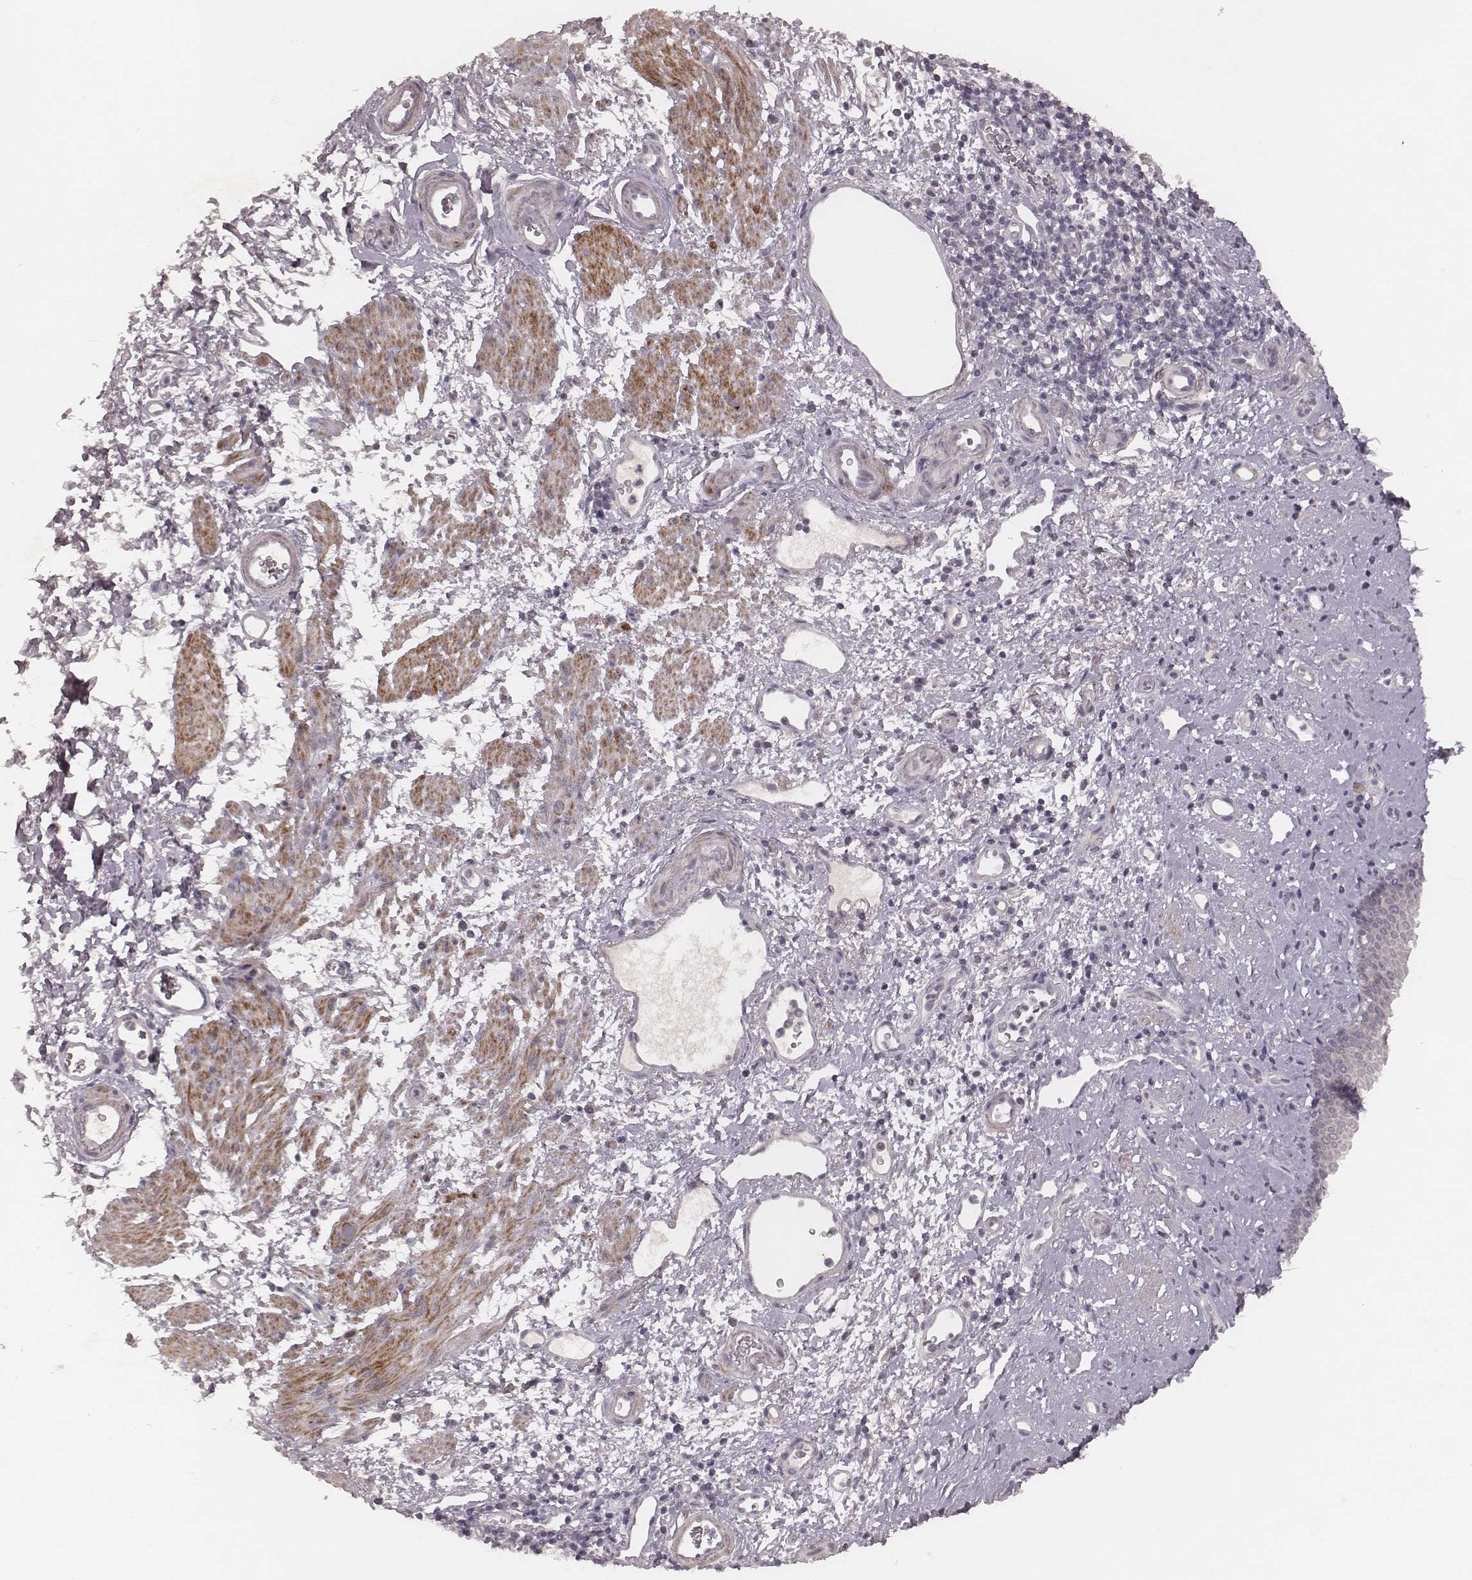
{"staining": {"intensity": "negative", "quantity": "none", "location": "none"}, "tissue": "esophagus", "cell_type": "Squamous epithelial cells", "image_type": "normal", "snomed": [{"axis": "morphology", "description": "Normal tissue, NOS"}, {"axis": "topography", "description": "Esophagus"}], "caption": "Immunohistochemistry of benign esophagus demonstrates no staining in squamous epithelial cells. (DAB immunohistochemistry, high magnification).", "gene": "FAM13B", "patient": {"sex": "female", "age": 68}}